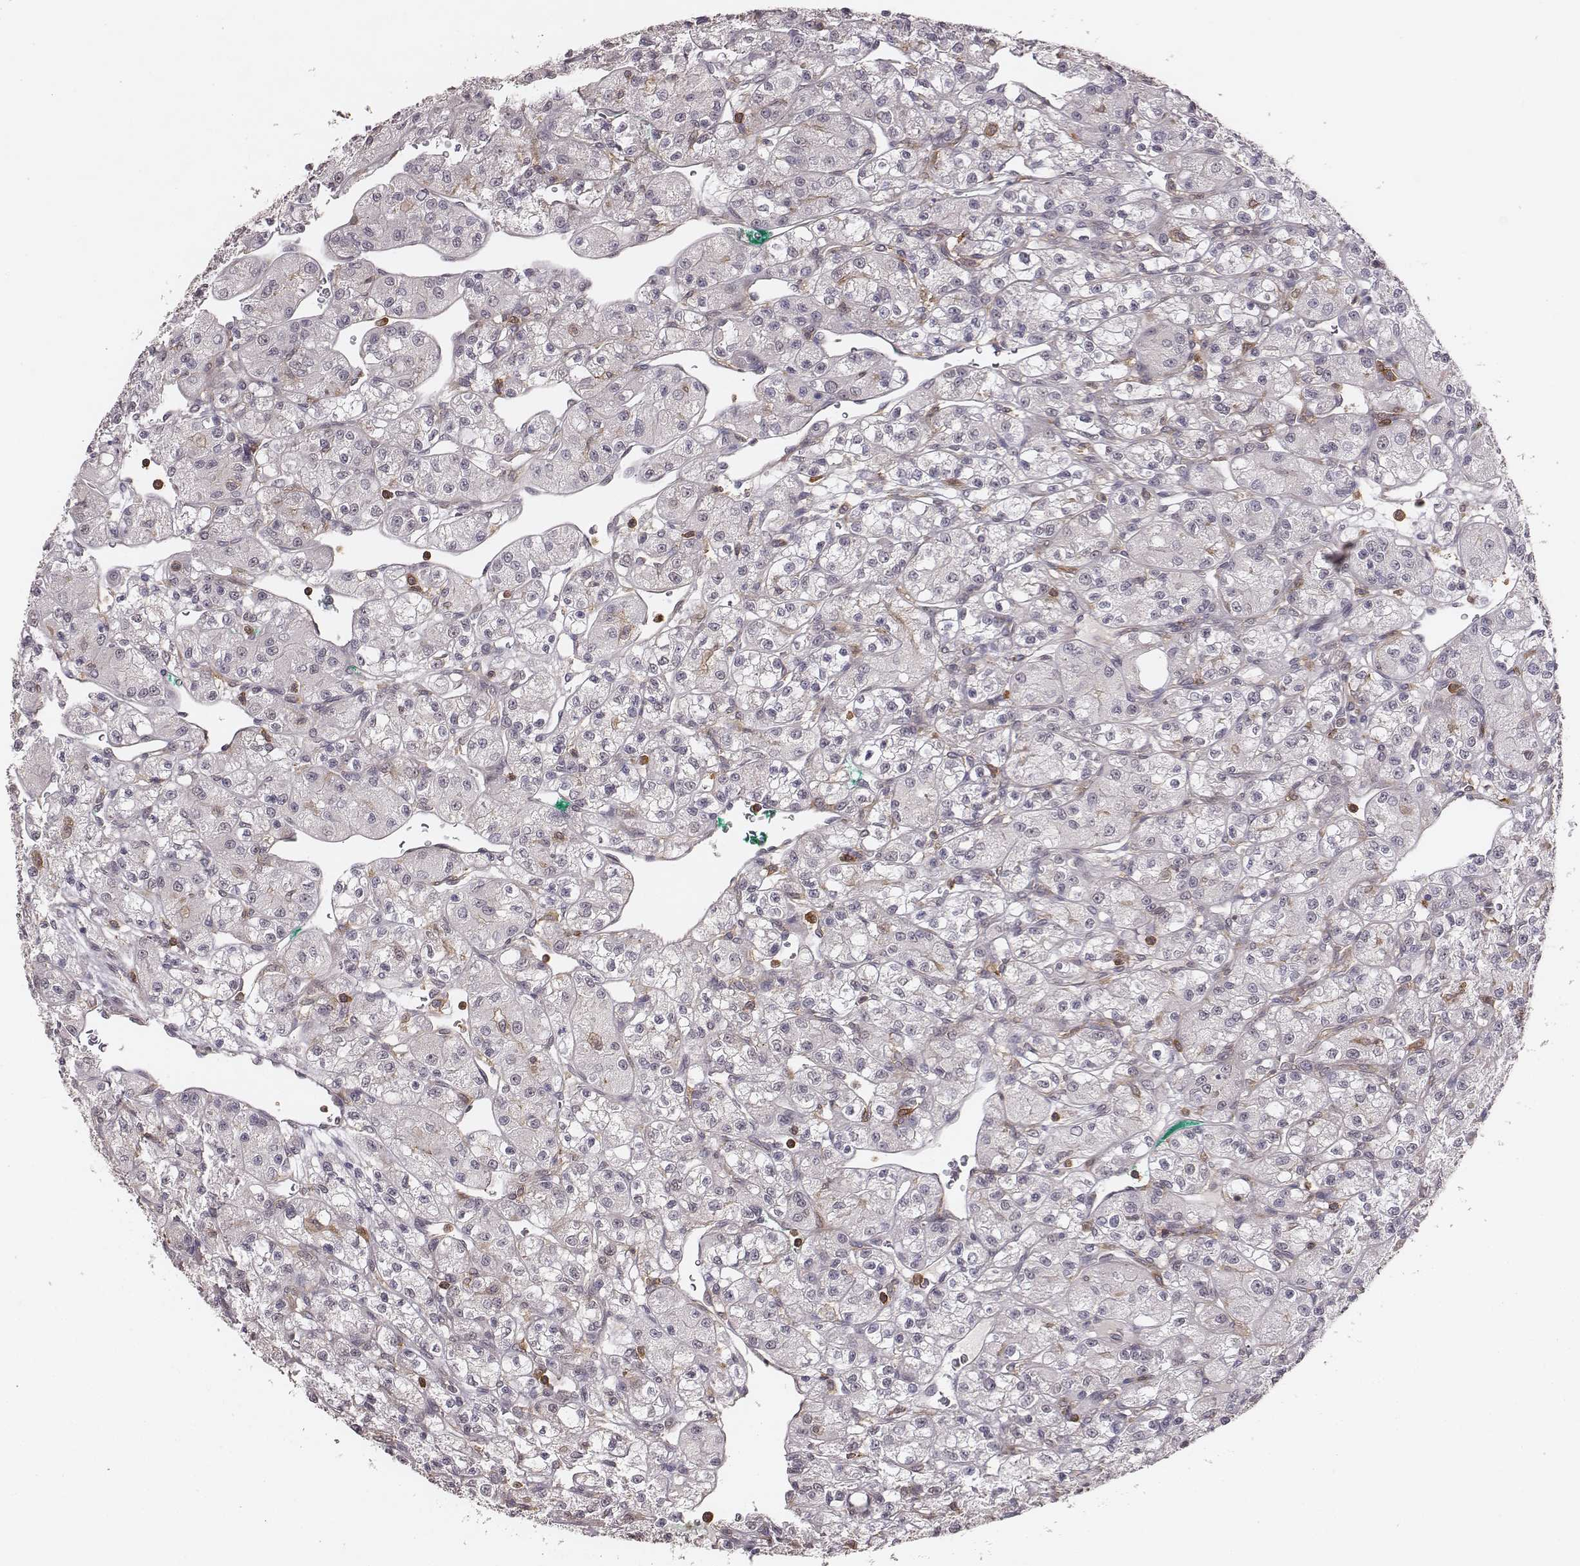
{"staining": {"intensity": "negative", "quantity": "none", "location": "none"}, "tissue": "renal cancer", "cell_type": "Tumor cells", "image_type": "cancer", "snomed": [{"axis": "morphology", "description": "Adenocarcinoma, NOS"}, {"axis": "topography", "description": "Kidney"}], "caption": "IHC of renal cancer (adenocarcinoma) shows no expression in tumor cells. Nuclei are stained in blue.", "gene": "PILRA", "patient": {"sex": "female", "age": 70}}